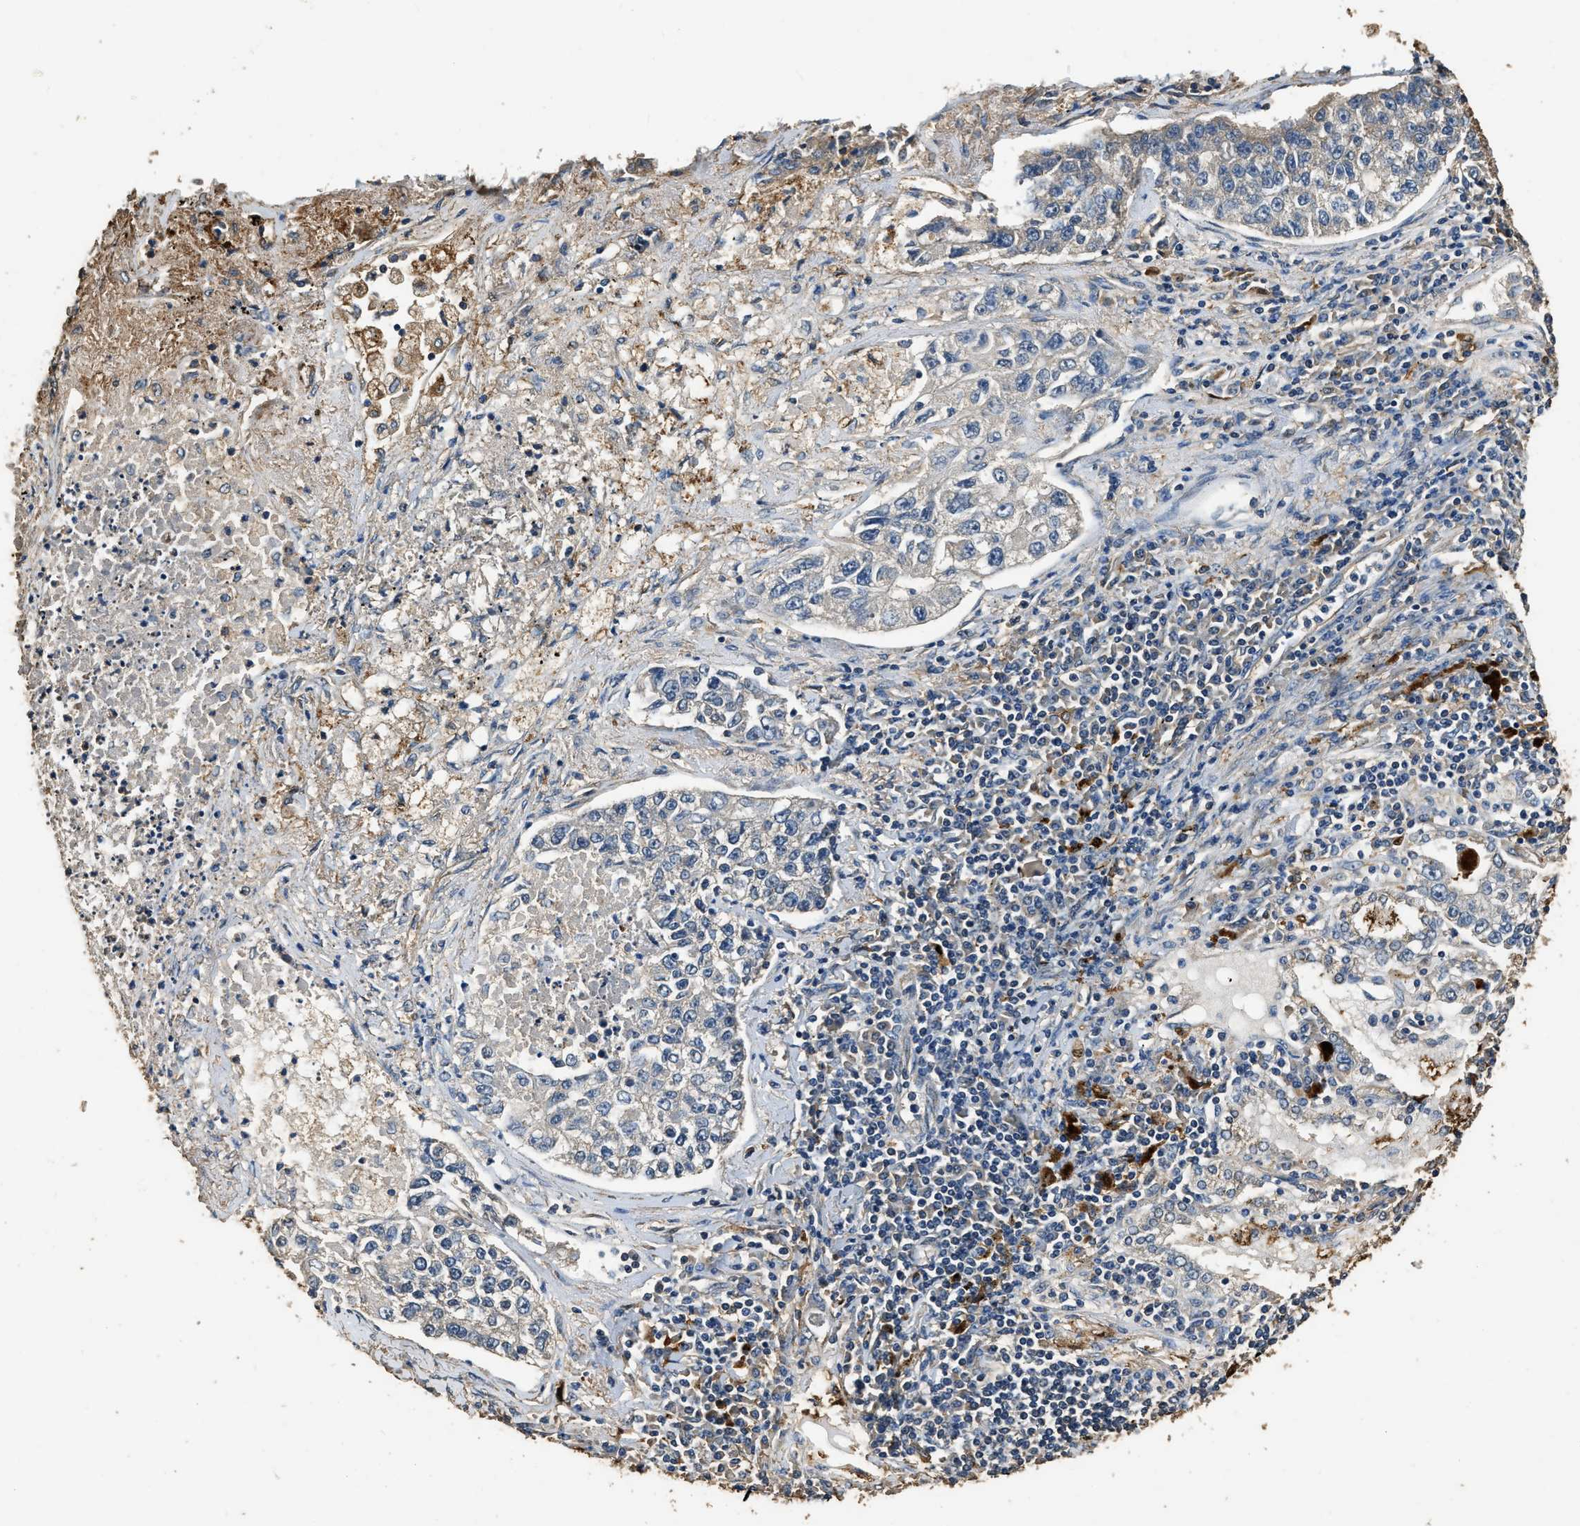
{"staining": {"intensity": "weak", "quantity": "<25%", "location": "cytoplasmic/membranous"}, "tissue": "lung cancer", "cell_type": "Tumor cells", "image_type": "cancer", "snomed": [{"axis": "morphology", "description": "Adenocarcinoma, NOS"}, {"axis": "topography", "description": "Lung"}], "caption": "A high-resolution image shows IHC staining of adenocarcinoma (lung), which reveals no significant staining in tumor cells.", "gene": "MIB1", "patient": {"sex": "male", "age": 49}}